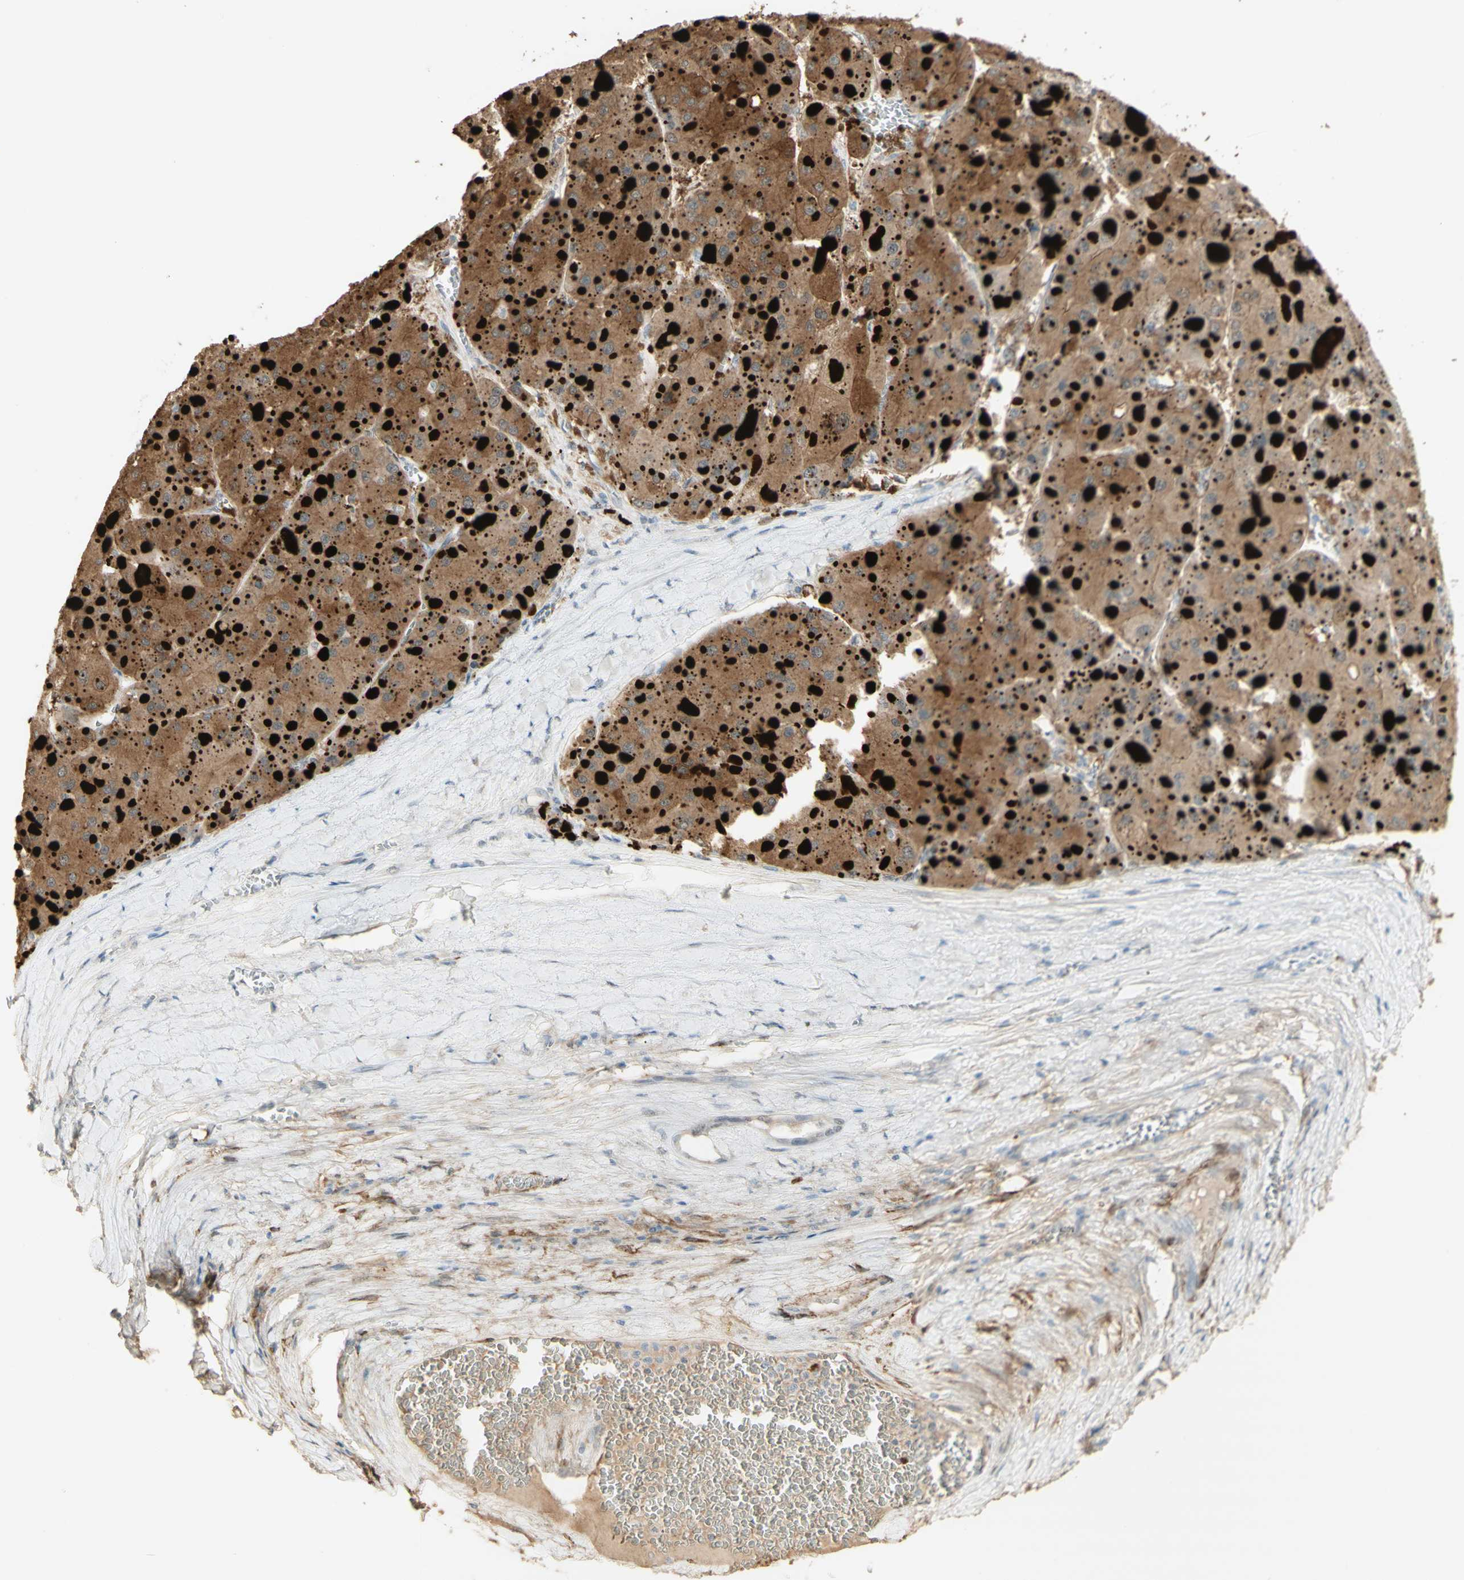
{"staining": {"intensity": "weak", "quantity": ">75%", "location": "cytoplasmic/membranous"}, "tissue": "liver cancer", "cell_type": "Tumor cells", "image_type": "cancer", "snomed": [{"axis": "morphology", "description": "Carcinoma, Hepatocellular, NOS"}, {"axis": "topography", "description": "Liver"}], "caption": "About >75% of tumor cells in human liver cancer reveal weak cytoplasmic/membranous protein expression as visualized by brown immunohistochemical staining.", "gene": "MUC3A", "patient": {"sex": "female", "age": 73}}